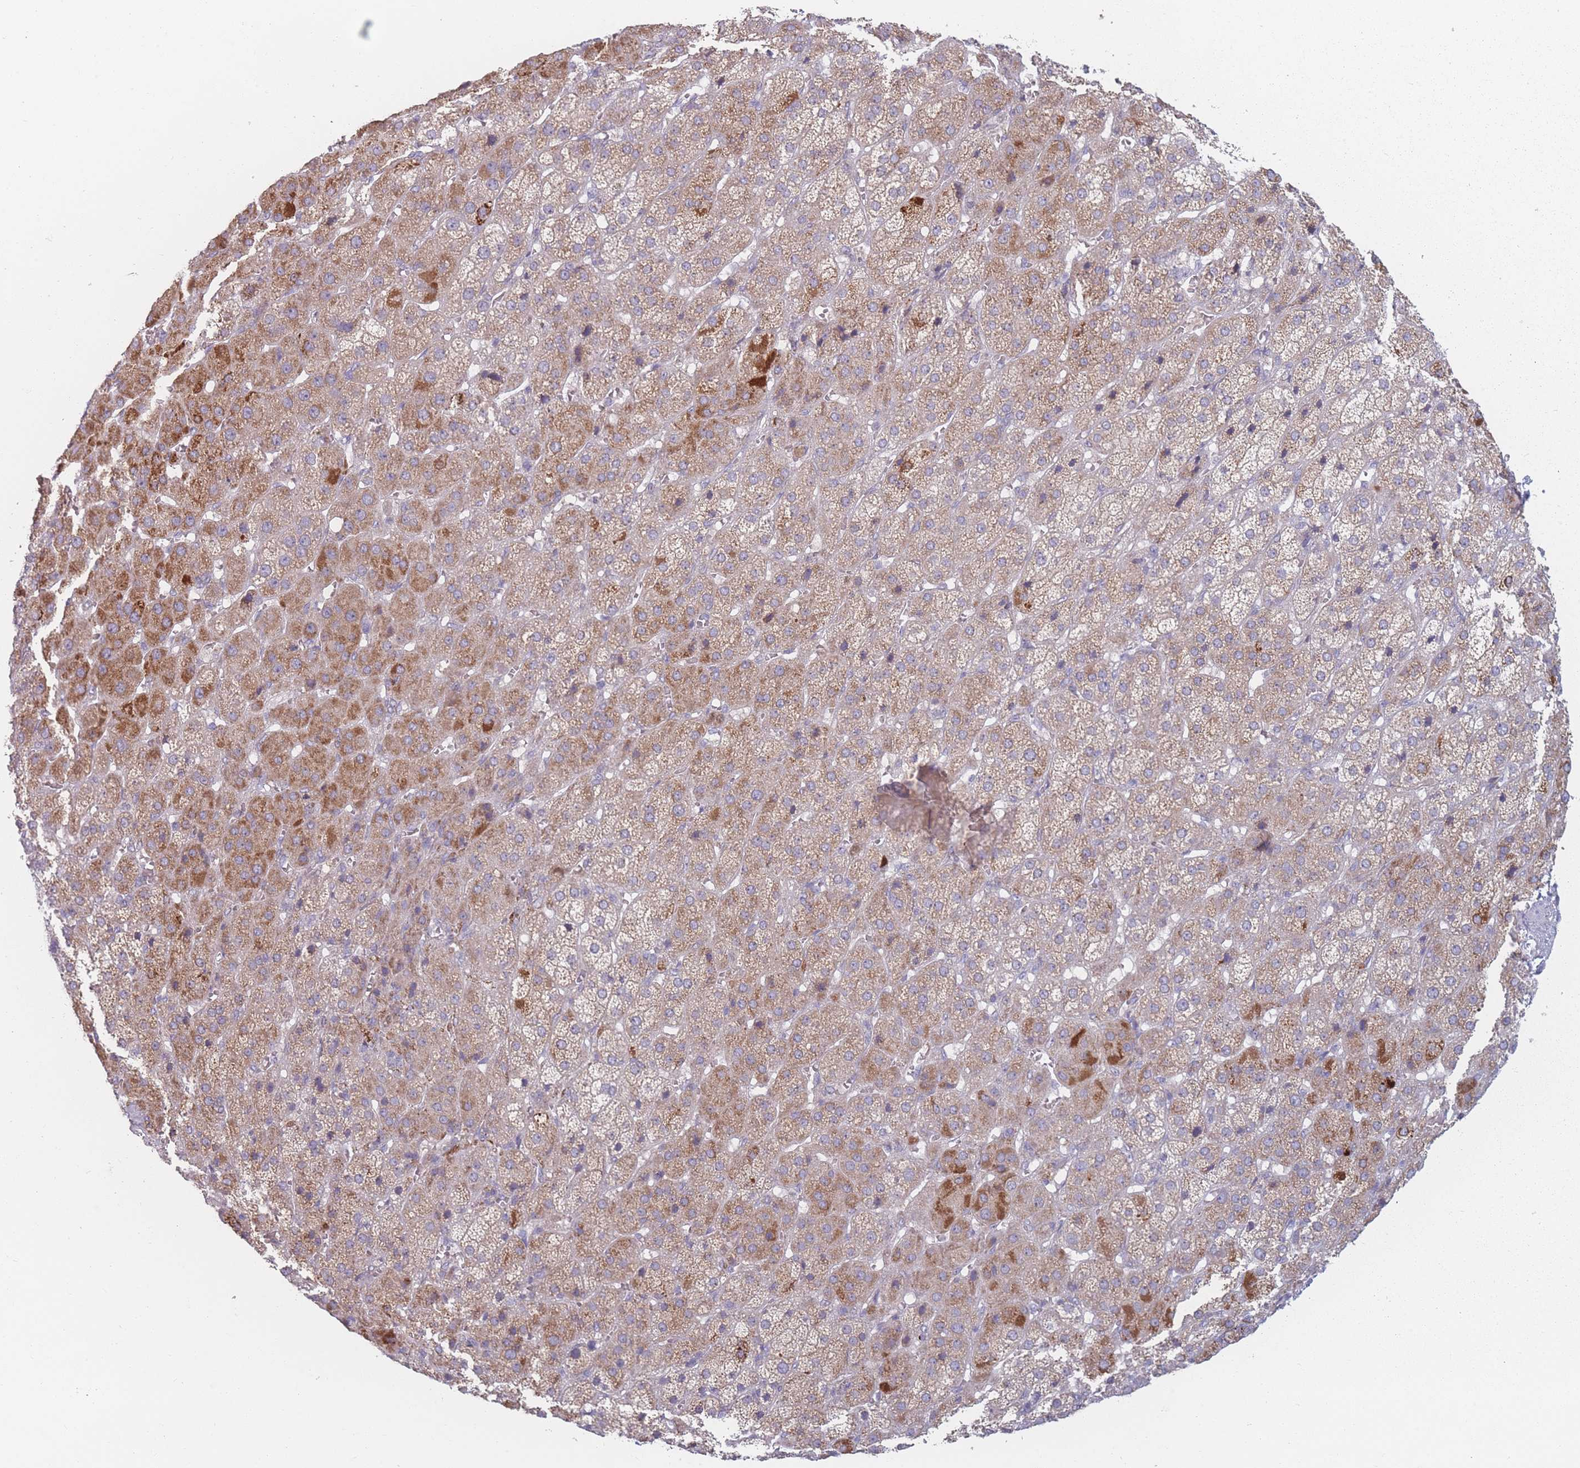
{"staining": {"intensity": "moderate", "quantity": ">75%", "location": "cytoplasmic/membranous"}, "tissue": "adrenal gland", "cell_type": "Glandular cells", "image_type": "normal", "snomed": [{"axis": "morphology", "description": "Normal tissue, NOS"}, {"axis": "topography", "description": "Adrenal gland"}], "caption": "DAB (3,3'-diaminobenzidine) immunohistochemical staining of unremarkable human adrenal gland exhibits moderate cytoplasmic/membranous protein staining in about >75% of glandular cells.", "gene": "PEX11B", "patient": {"sex": "female", "age": 57}}